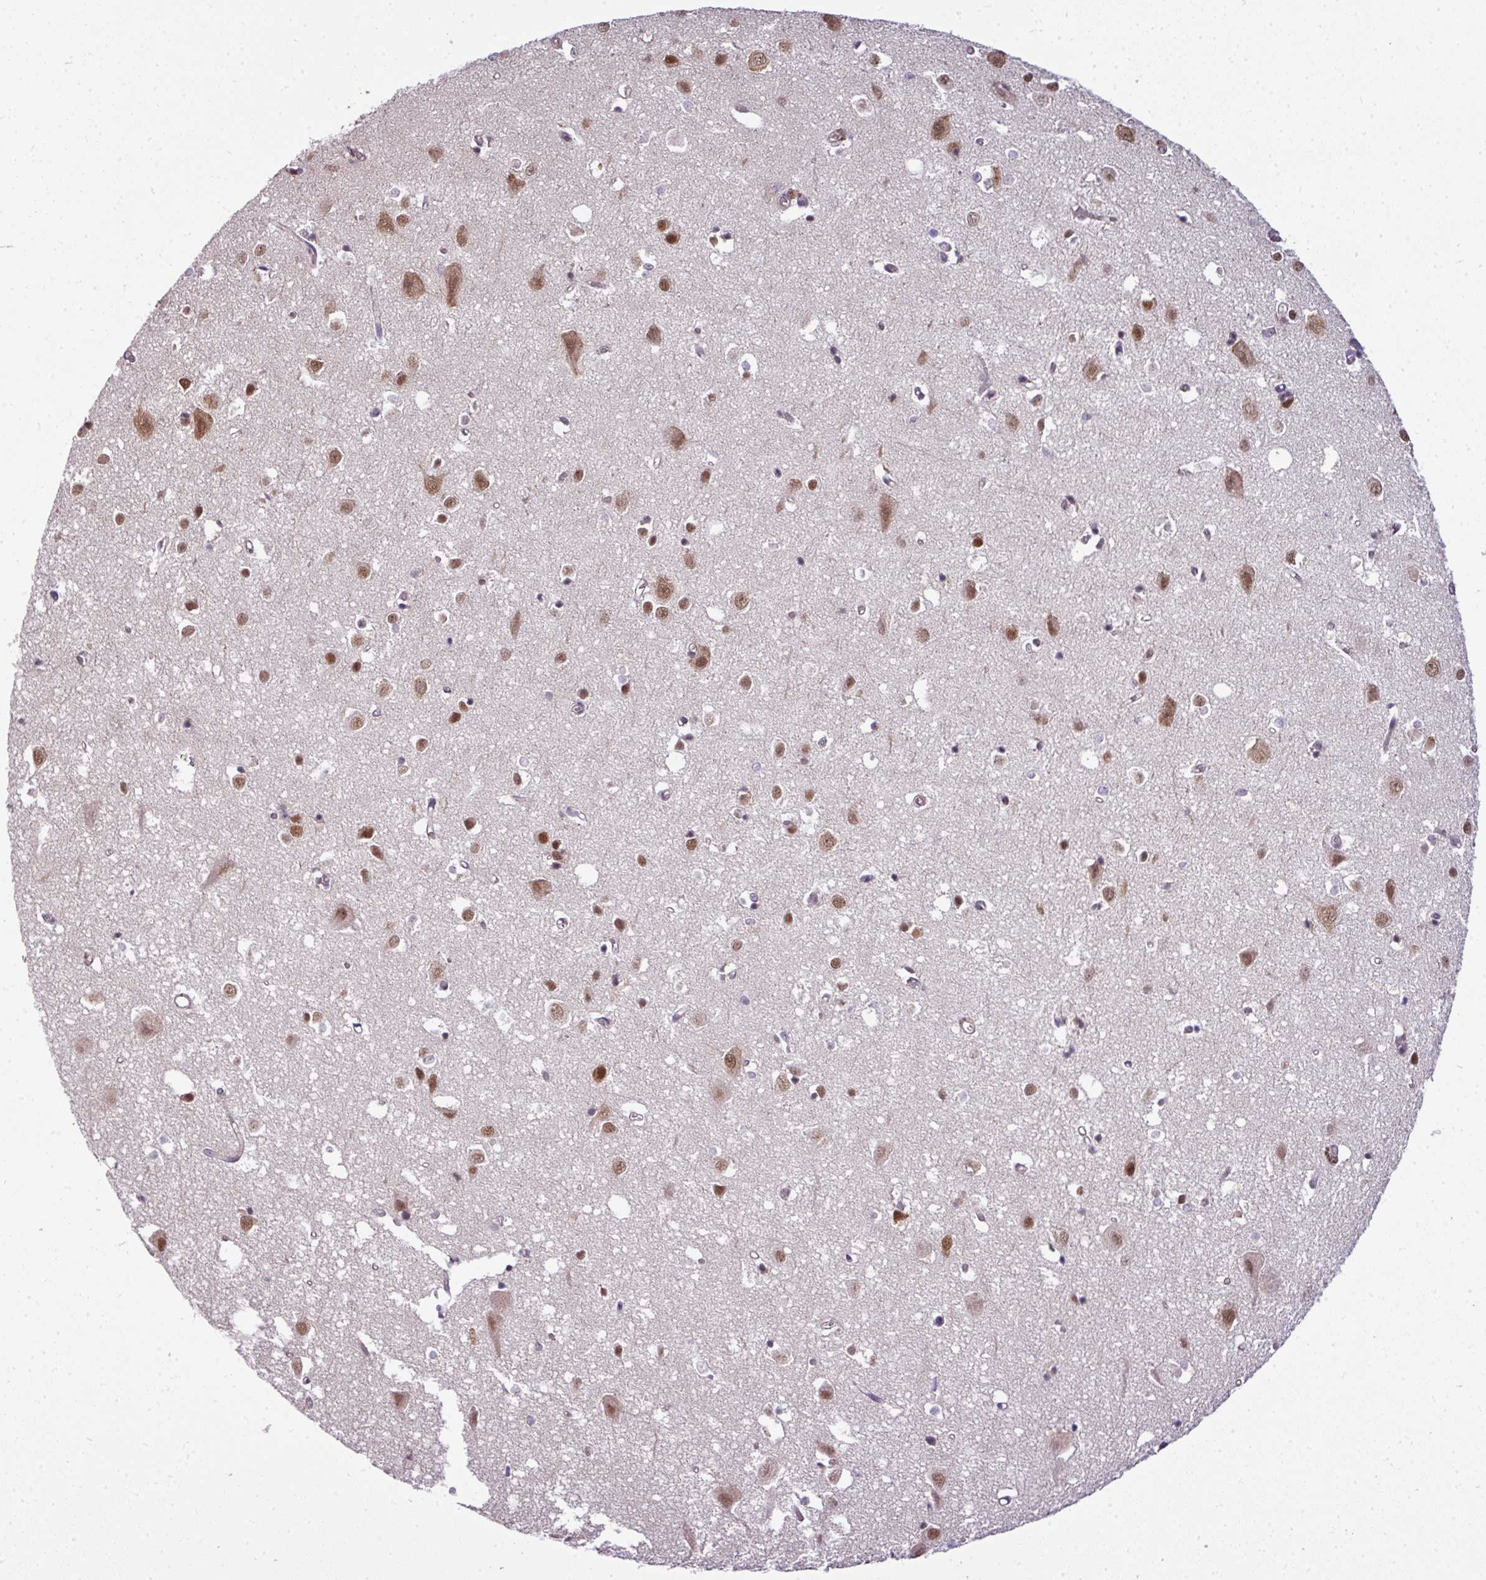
{"staining": {"intensity": "negative", "quantity": "none", "location": "none"}, "tissue": "cerebral cortex", "cell_type": "Endothelial cells", "image_type": "normal", "snomed": [{"axis": "morphology", "description": "Normal tissue, NOS"}, {"axis": "topography", "description": "Cerebral cortex"}], "caption": "This is an immunohistochemistry micrograph of unremarkable cerebral cortex. There is no positivity in endothelial cells.", "gene": "RBM14", "patient": {"sex": "male", "age": 70}}